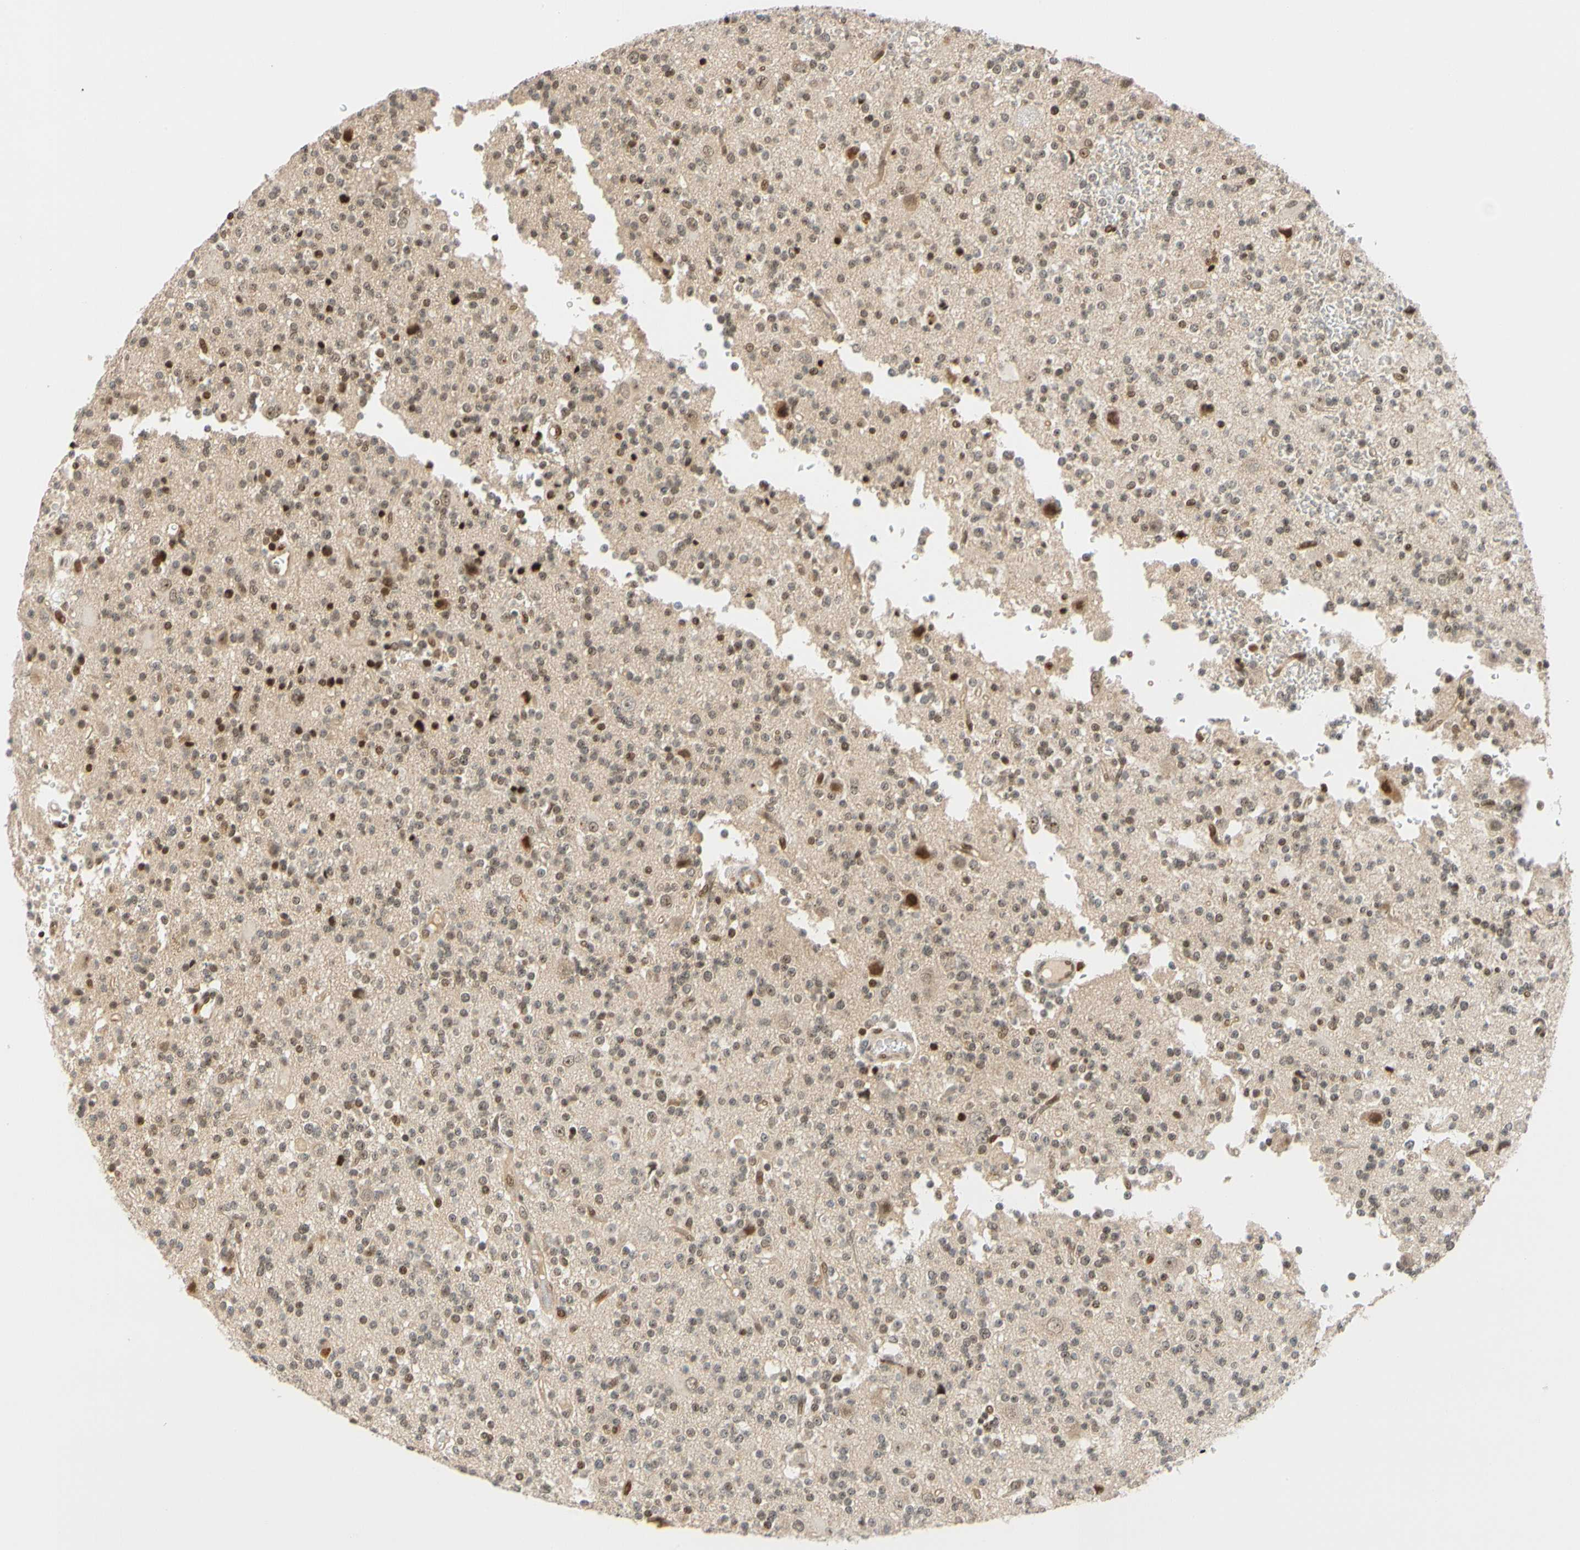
{"staining": {"intensity": "moderate", "quantity": "<25%", "location": "cytoplasmic/membranous,nuclear"}, "tissue": "glioma", "cell_type": "Tumor cells", "image_type": "cancer", "snomed": [{"axis": "morphology", "description": "Glioma, malignant, High grade"}, {"axis": "topography", "description": "Brain"}], "caption": "Malignant high-grade glioma stained with a brown dye shows moderate cytoplasmic/membranous and nuclear positive expression in approximately <25% of tumor cells.", "gene": "CDK7", "patient": {"sex": "male", "age": 47}}